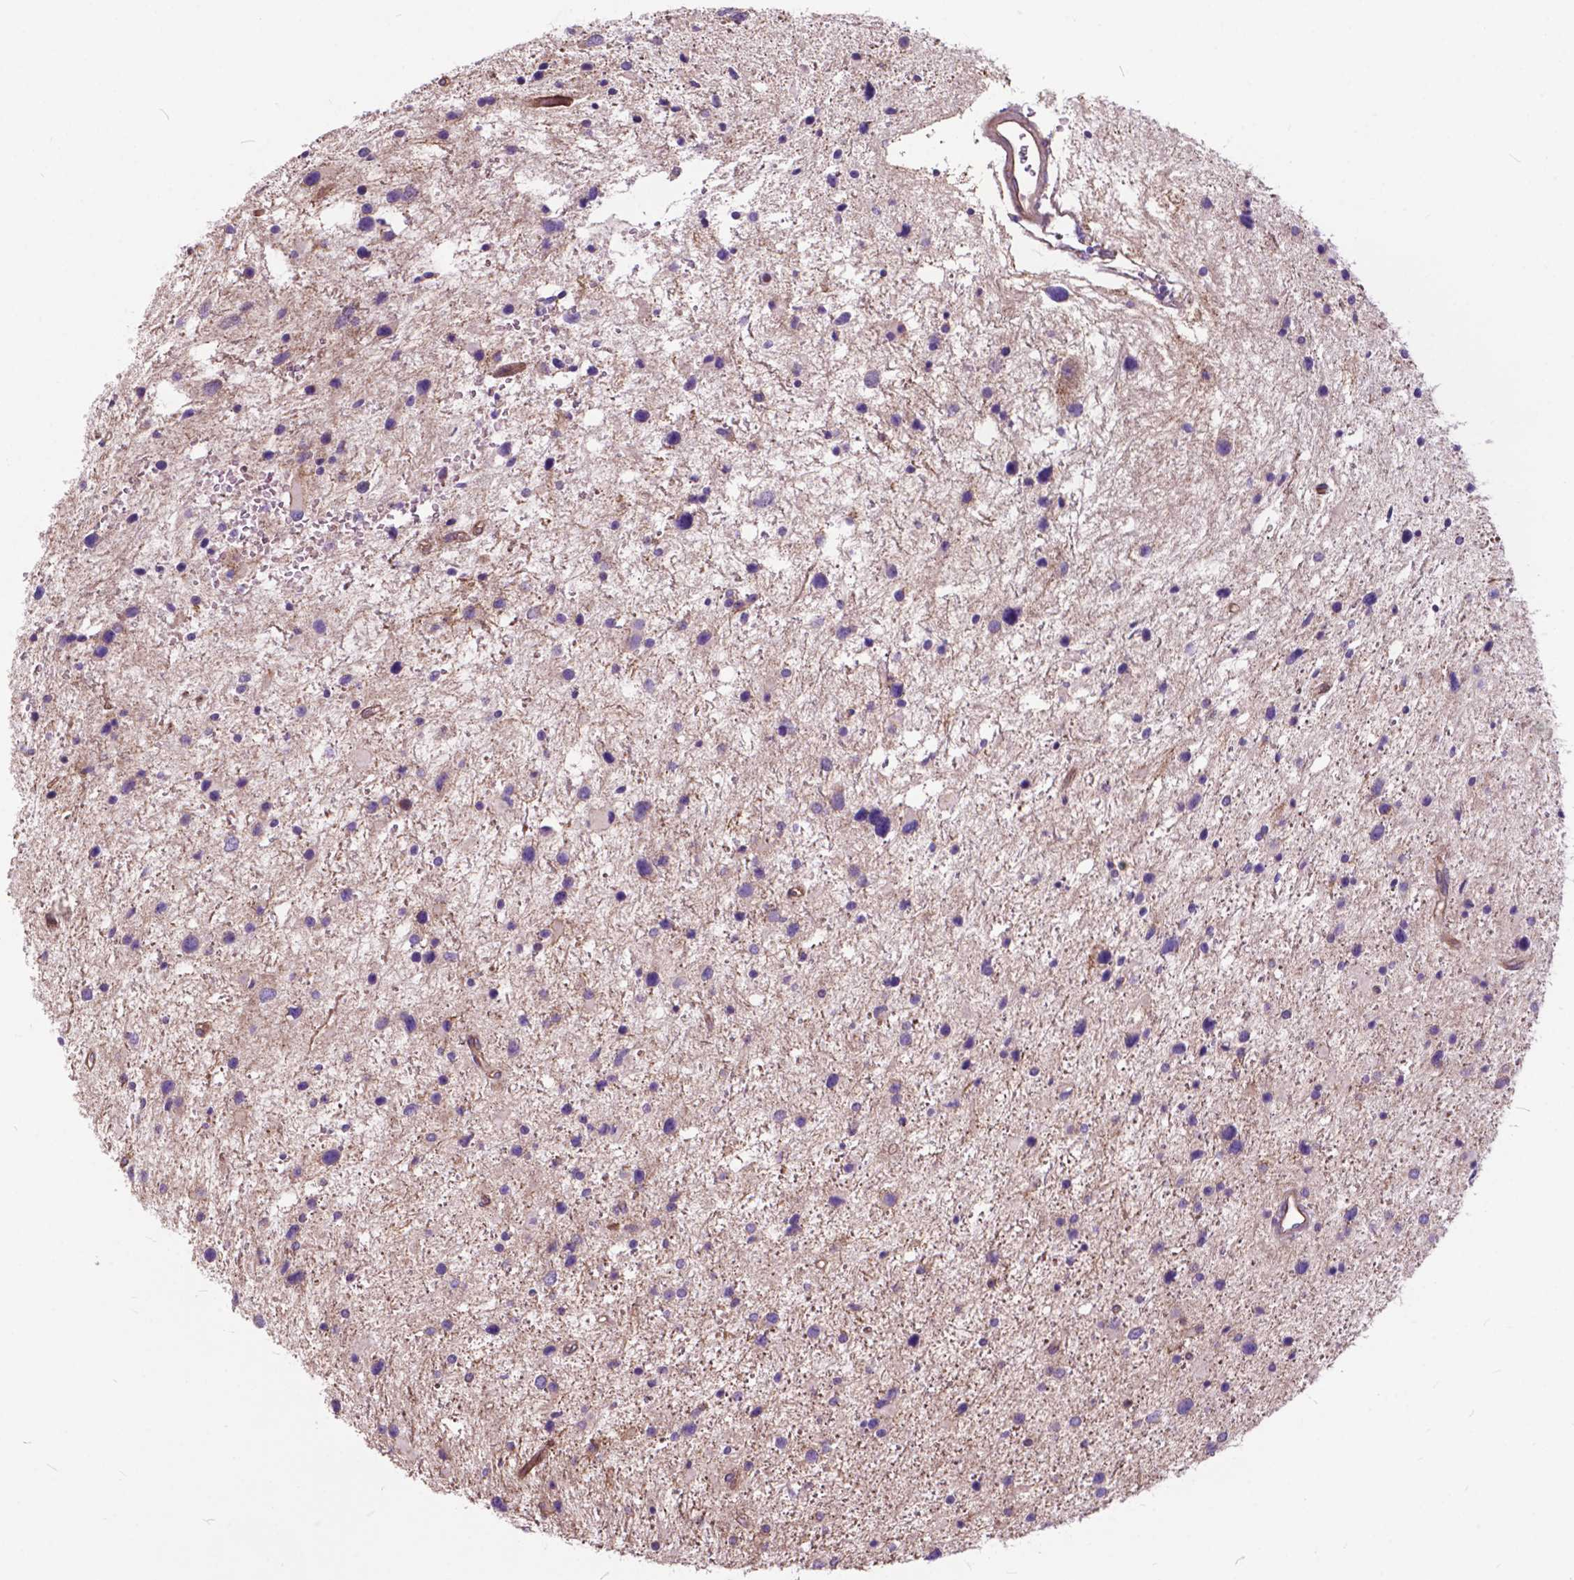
{"staining": {"intensity": "negative", "quantity": "none", "location": "none"}, "tissue": "glioma", "cell_type": "Tumor cells", "image_type": "cancer", "snomed": [{"axis": "morphology", "description": "Glioma, malignant, Low grade"}, {"axis": "topography", "description": "Brain"}], "caption": "A histopathology image of human malignant glioma (low-grade) is negative for staining in tumor cells.", "gene": "FLT4", "patient": {"sex": "female", "age": 32}}